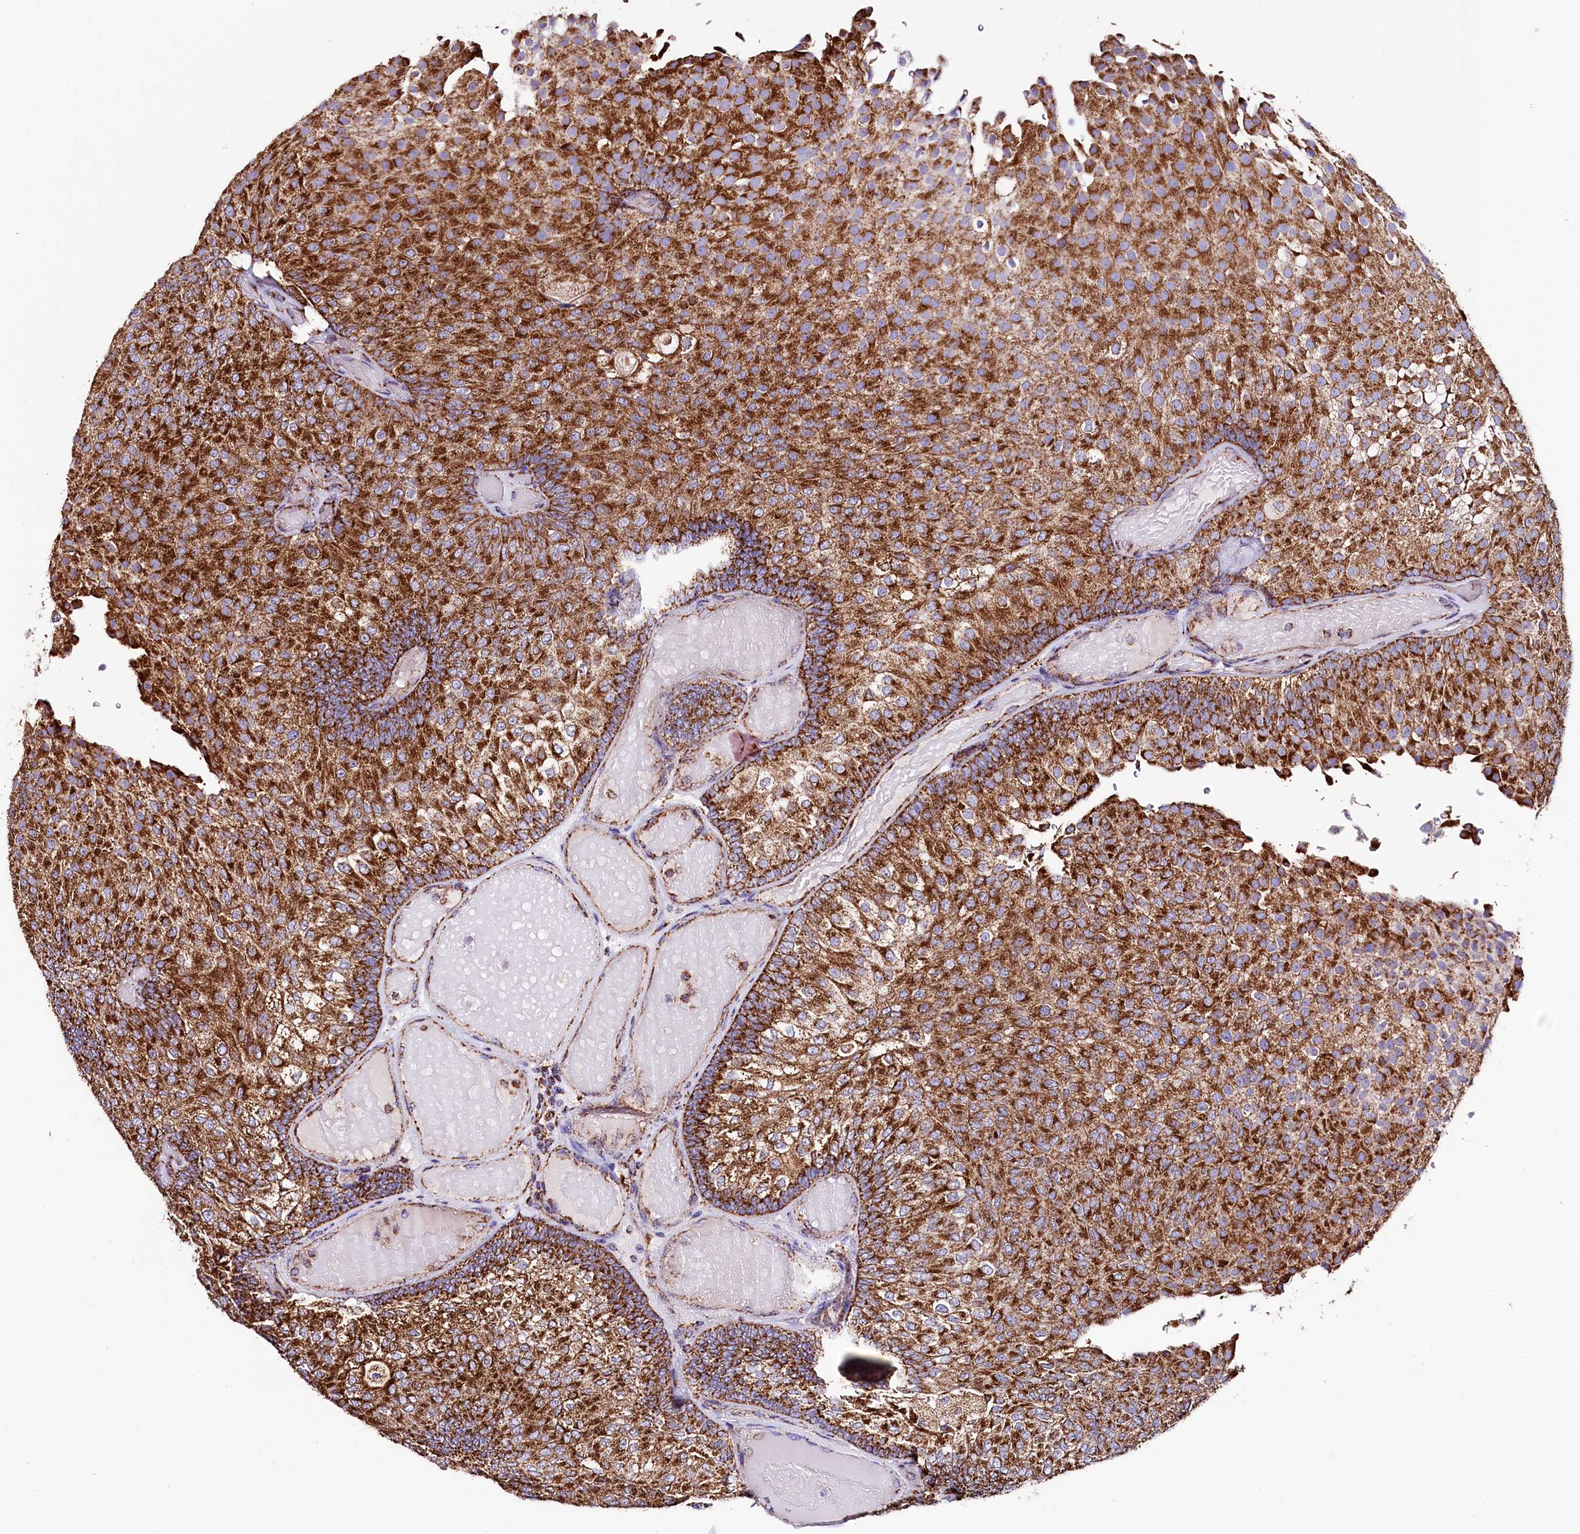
{"staining": {"intensity": "strong", "quantity": ">75%", "location": "cytoplasmic/membranous"}, "tissue": "urothelial cancer", "cell_type": "Tumor cells", "image_type": "cancer", "snomed": [{"axis": "morphology", "description": "Urothelial carcinoma, Low grade"}, {"axis": "topography", "description": "Urinary bladder"}], "caption": "A micrograph showing strong cytoplasmic/membranous expression in about >75% of tumor cells in low-grade urothelial carcinoma, as visualized by brown immunohistochemical staining.", "gene": "APLP2", "patient": {"sex": "male", "age": 78}}